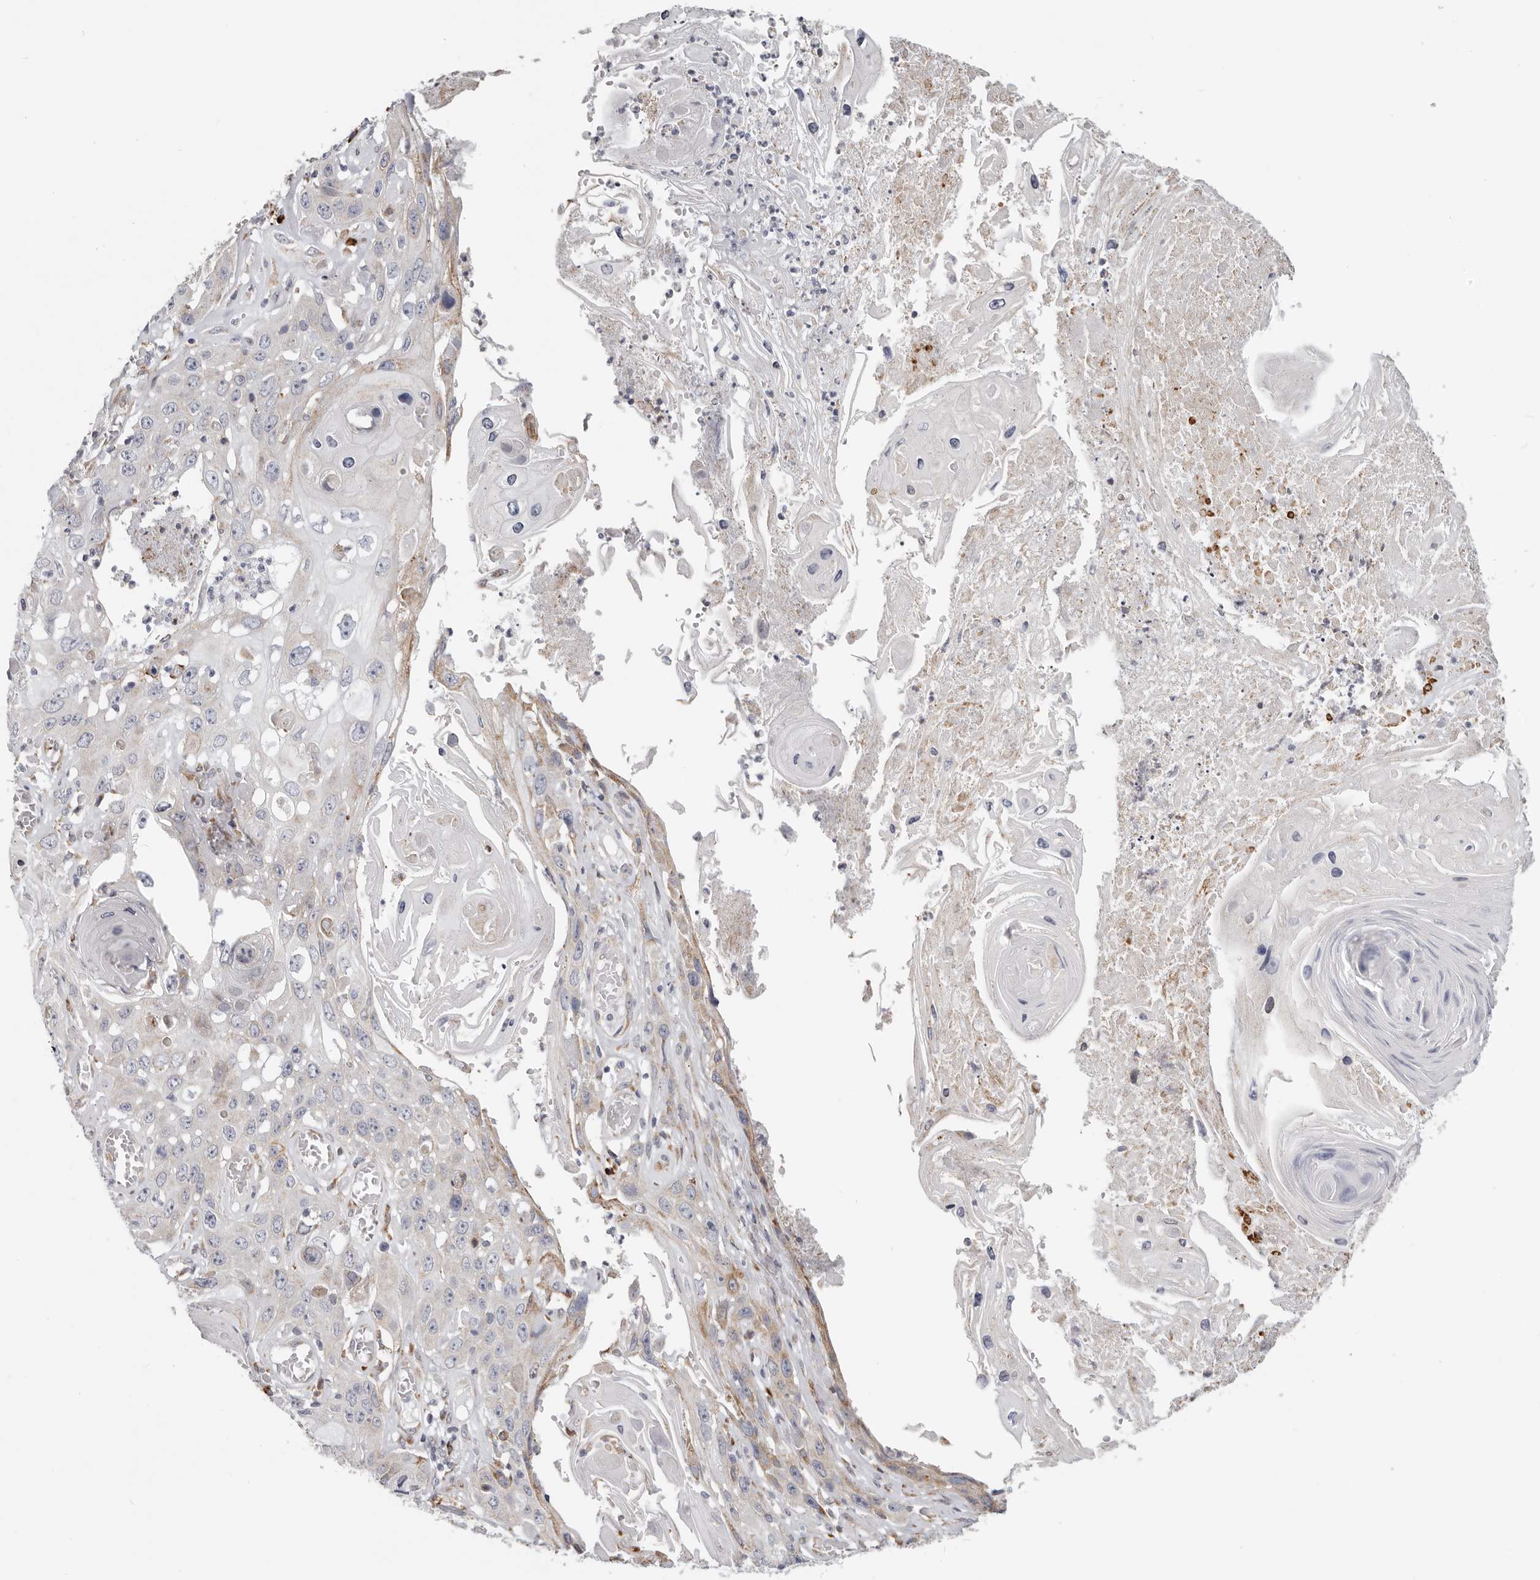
{"staining": {"intensity": "negative", "quantity": "none", "location": "none"}, "tissue": "skin cancer", "cell_type": "Tumor cells", "image_type": "cancer", "snomed": [{"axis": "morphology", "description": "Squamous cell carcinoma, NOS"}, {"axis": "topography", "description": "Skin"}], "caption": "An immunohistochemistry photomicrograph of skin cancer (squamous cell carcinoma) is shown. There is no staining in tumor cells of skin cancer (squamous cell carcinoma). (DAB immunohistochemistry, high magnification).", "gene": "IL32", "patient": {"sex": "male", "age": 55}}